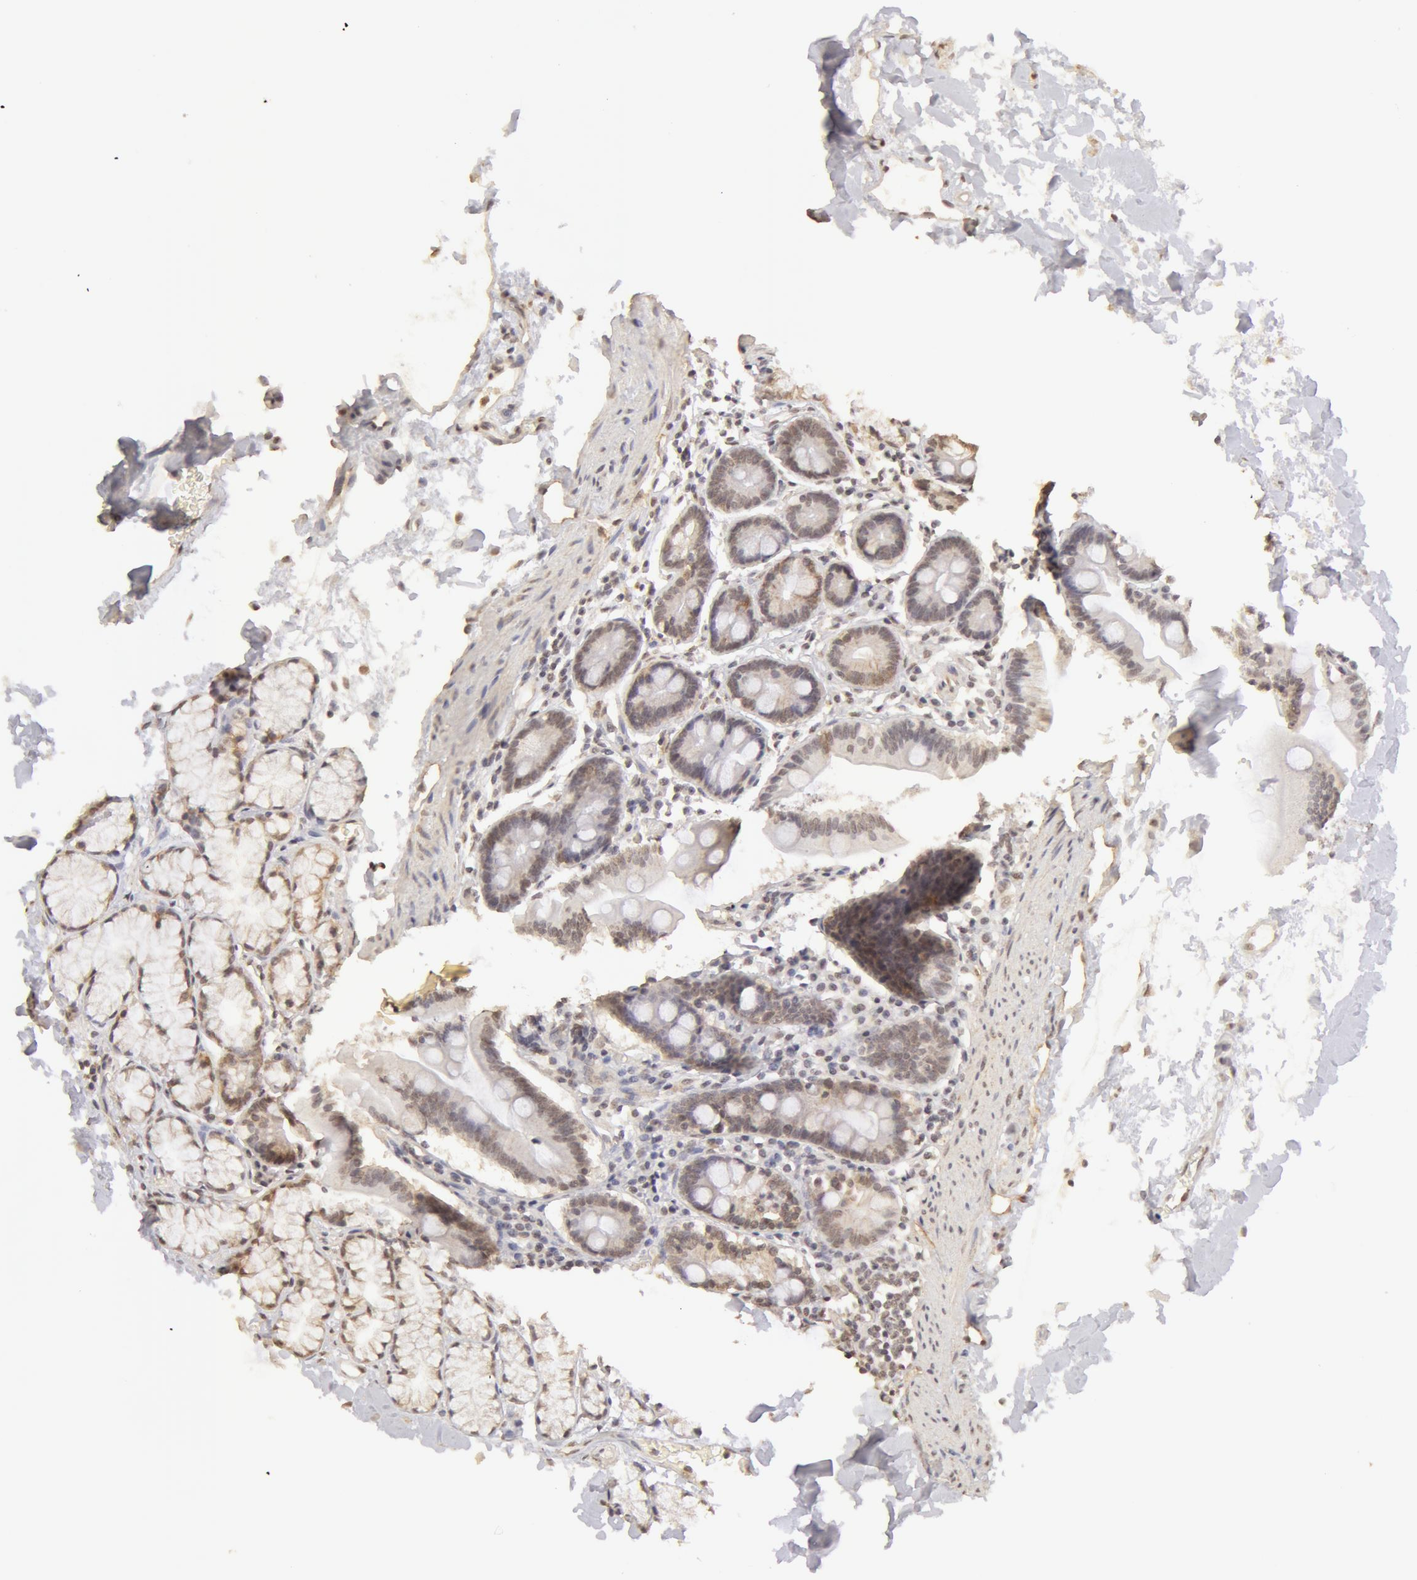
{"staining": {"intensity": "negative", "quantity": "none", "location": "none"}, "tissue": "duodenum", "cell_type": "Glandular cells", "image_type": "normal", "snomed": [{"axis": "morphology", "description": "Normal tissue, NOS"}, {"axis": "topography", "description": "Duodenum"}], "caption": "This is an immunohistochemistry micrograph of unremarkable duodenum. There is no expression in glandular cells.", "gene": "ADAM10", "patient": {"sex": "female", "age": 77}}